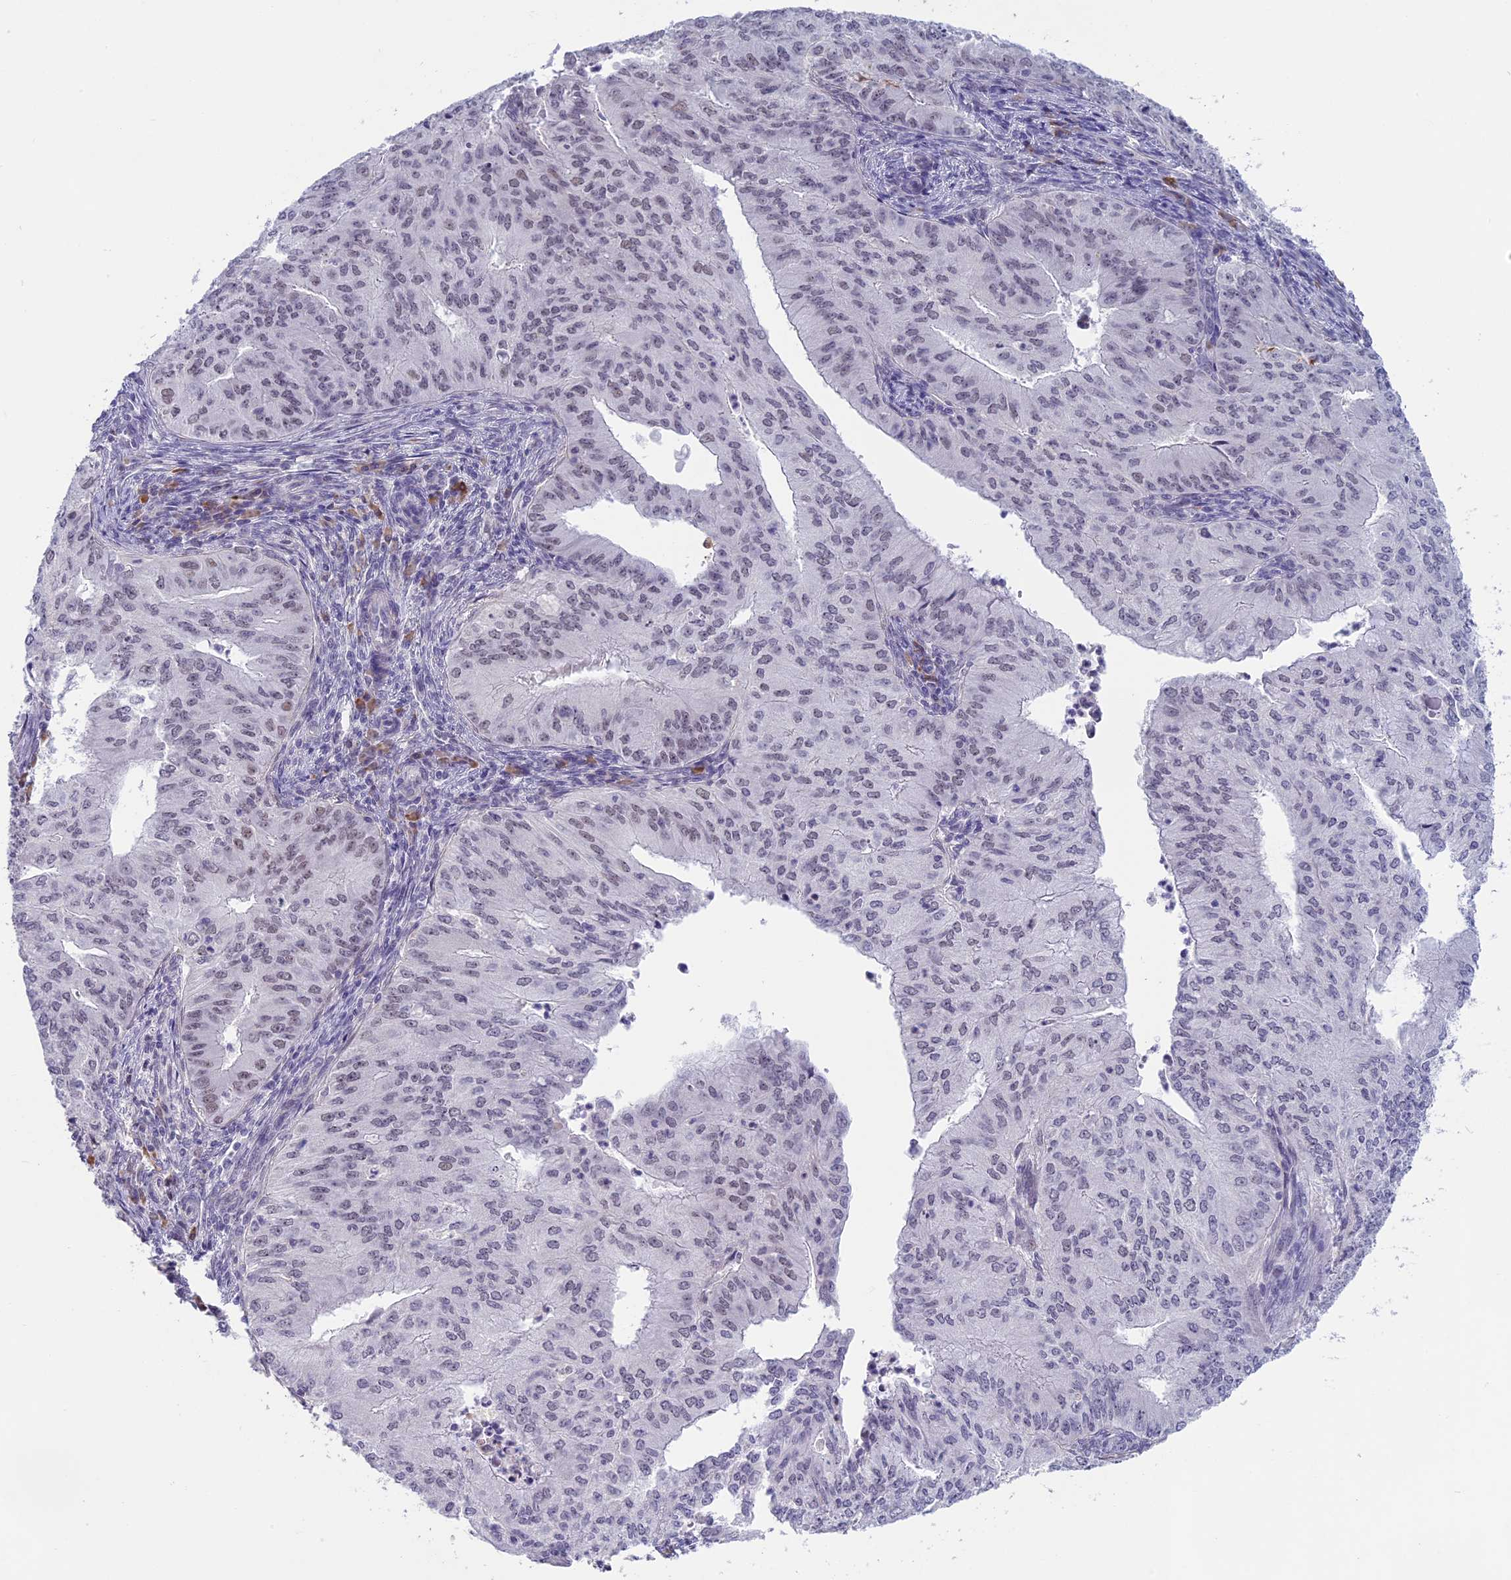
{"staining": {"intensity": "negative", "quantity": "none", "location": "none"}, "tissue": "endometrial cancer", "cell_type": "Tumor cells", "image_type": "cancer", "snomed": [{"axis": "morphology", "description": "Adenocarcinoma, NOS"}, {"axis": "topography", "description": "Endometrium"}], "caption": "IHC micrograph of human endometrial adenocarcinoma stained for a protein (brown), which displays no expression in tumor cells. (DAB (3,3'-diaminobenzidine) immunohistochemistry (IHC) visualized using brightfield microscopy, high magnification).", "gene": "MORF4L1", "patient": {"sex": "female", "age": 50}}